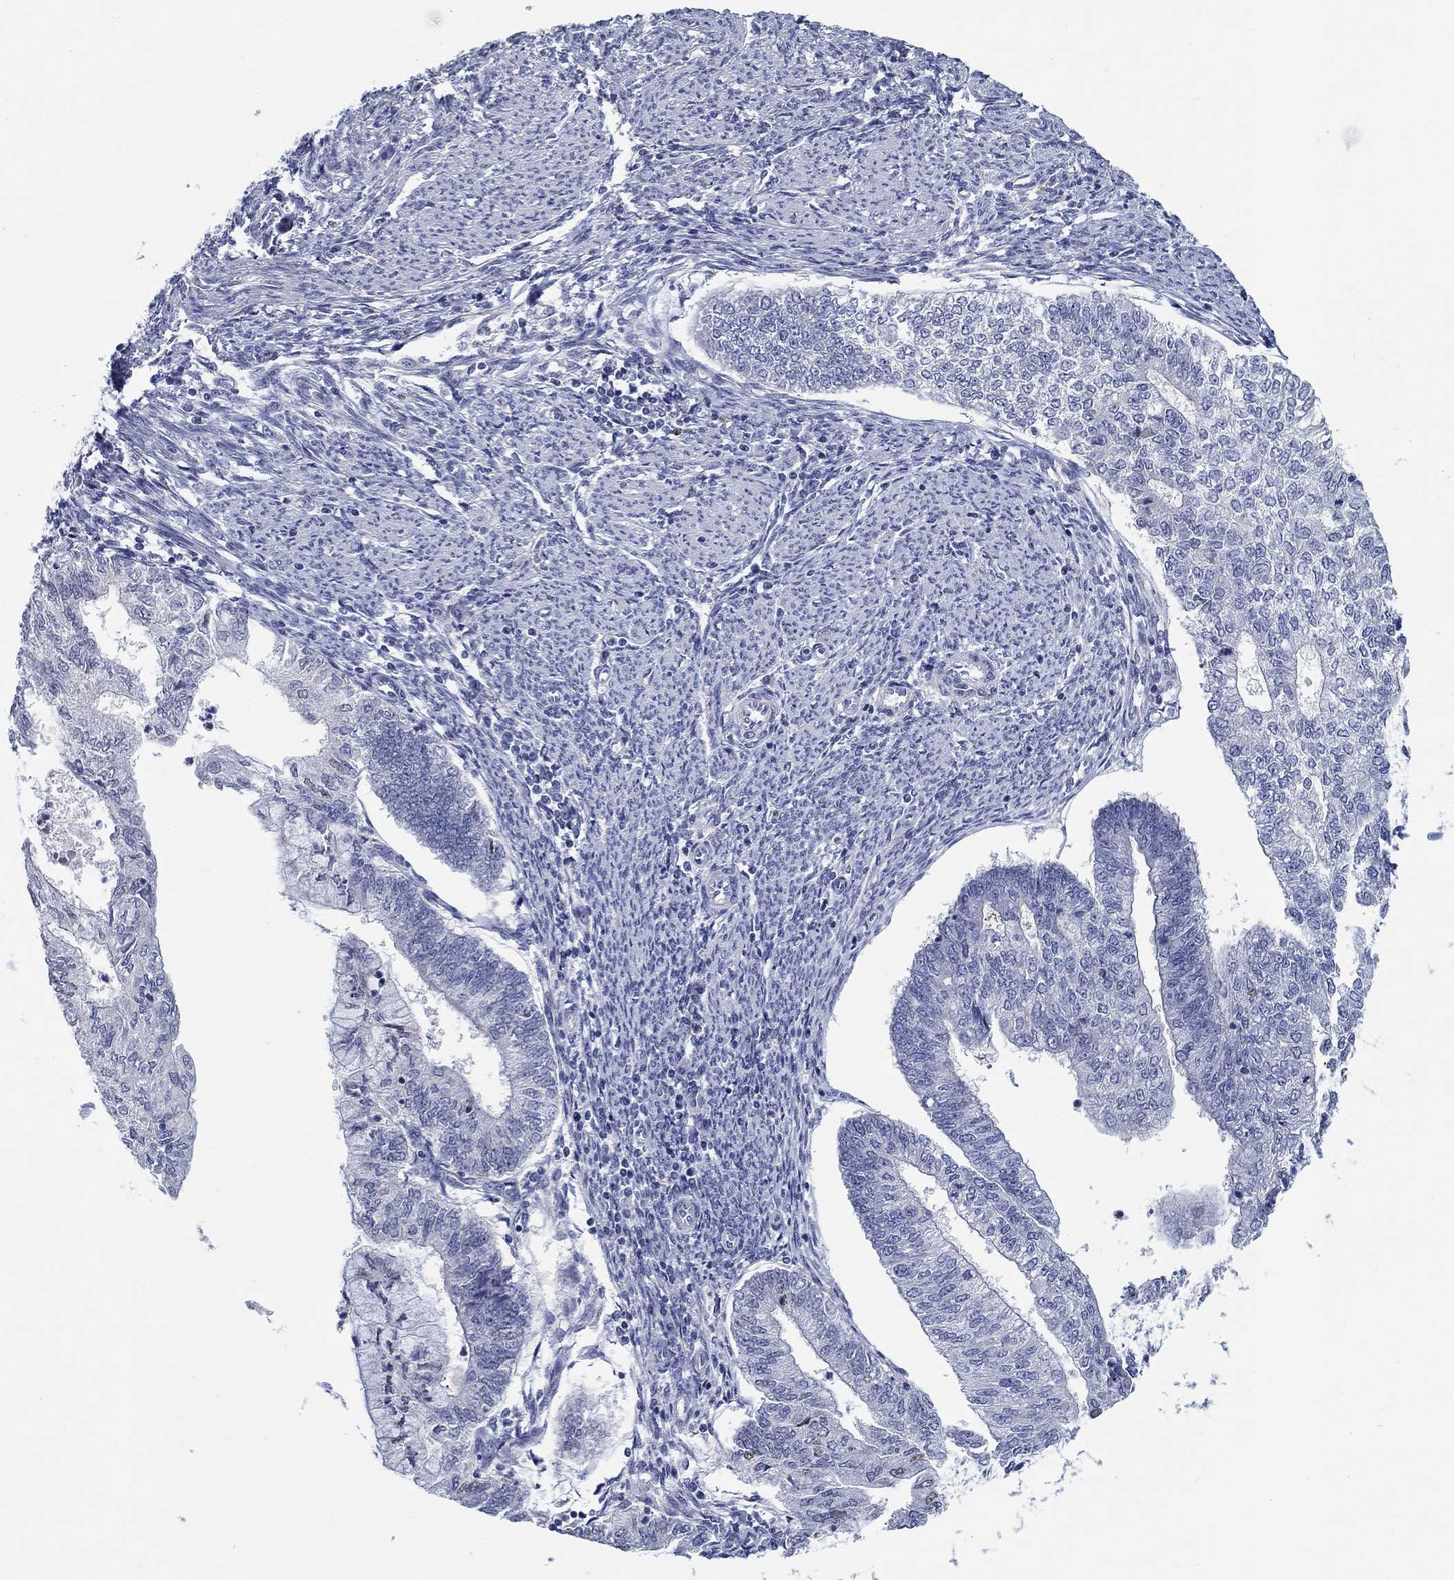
{"staining": {"intensity": "weak", "quantity": "<25%", "location": "nuclear"}, "tissue": "endometrial cancer", "cell_type": "Tumor cells", "image_type": "cancer", "snomed": [{"axis": "morphology", "description": "Adenocarcinoma, NOS"}, {"axis": "topography", "description": "Endometrium"}], "caption": "High power microscopy image of an IHC histopathology image of endometrial cancer, revealing no significant positivity in tumor cells.", "gene": "SMIM18", "patient": {"sex": "female", "age": 59}}